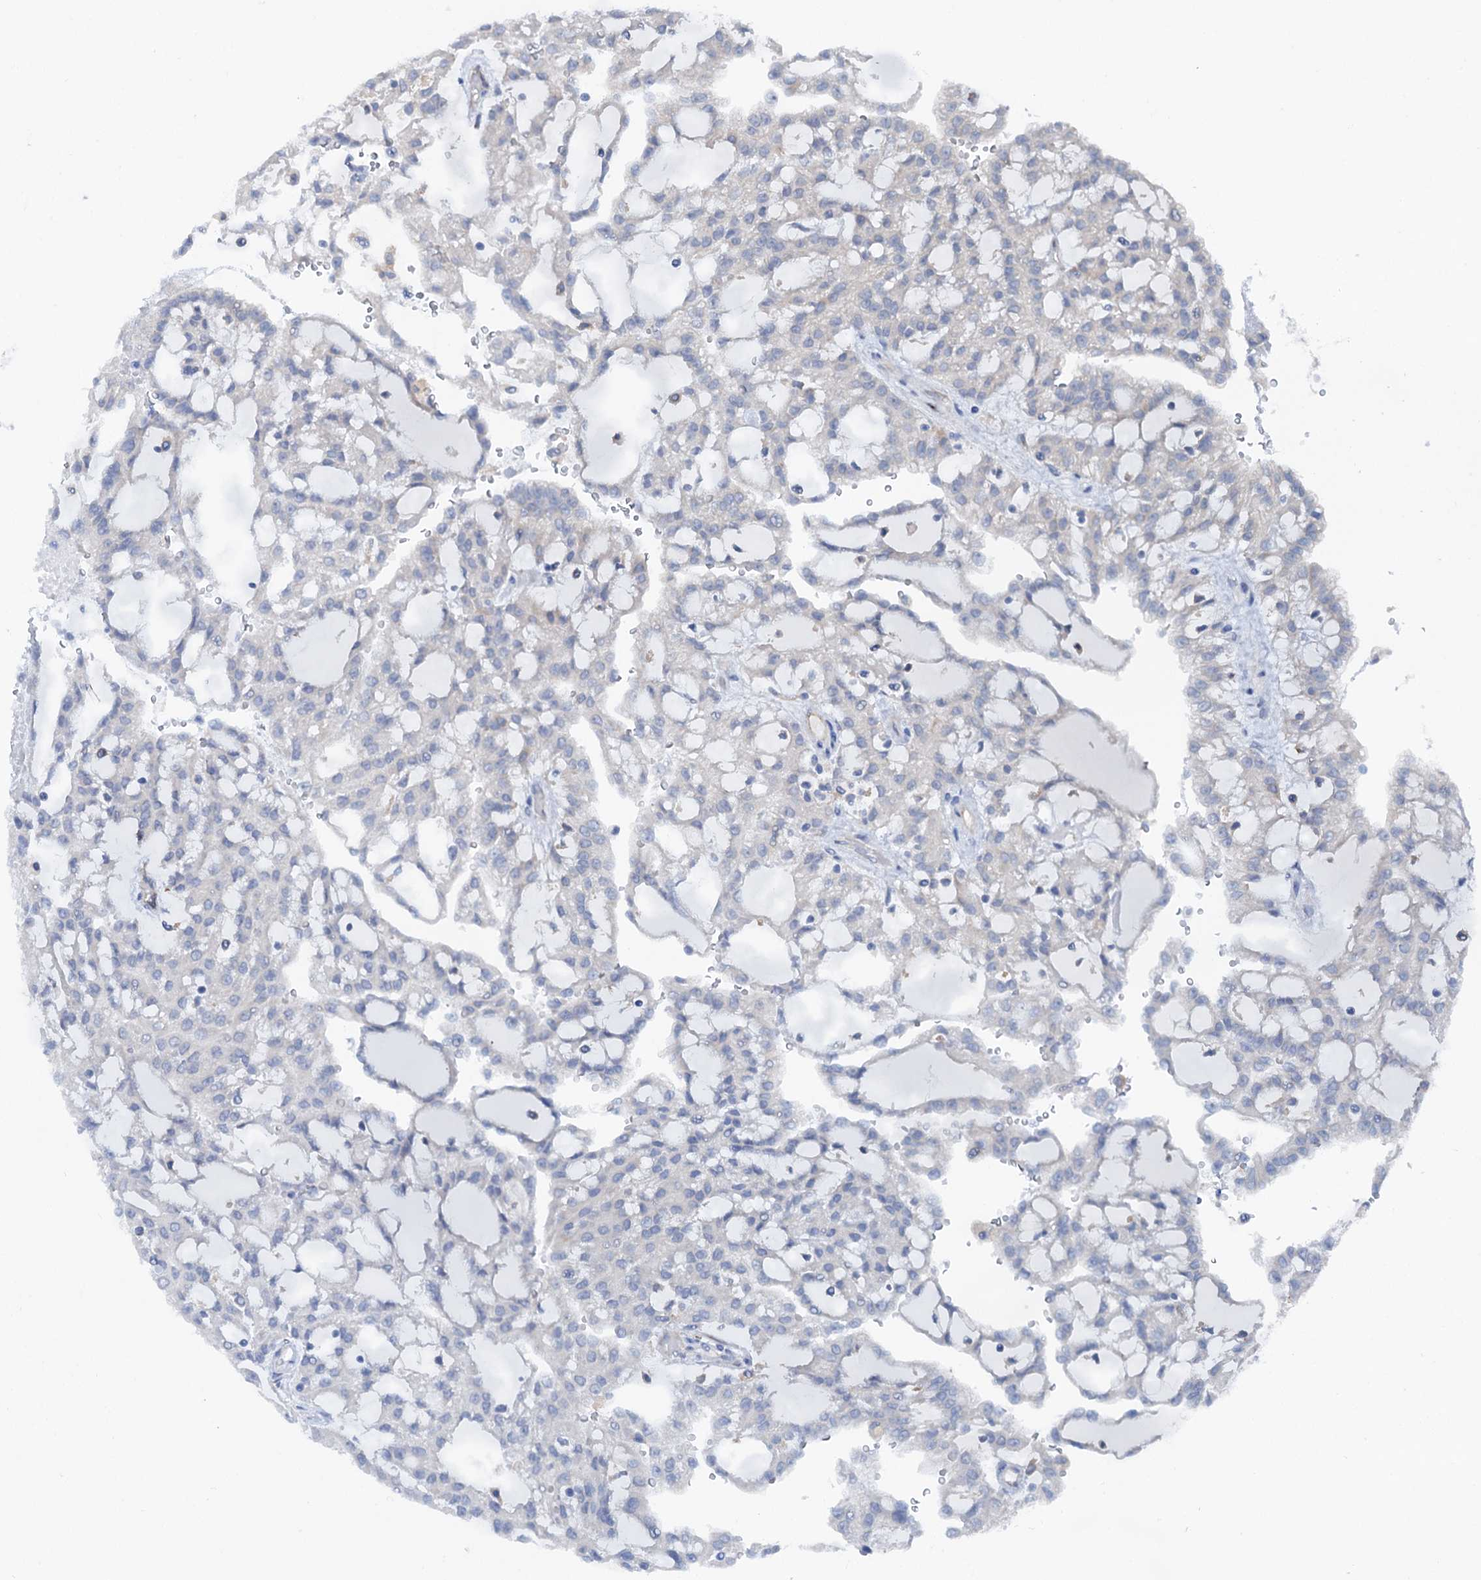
{"staining": {"intensity": "negative", "quantity": "none", "location": "none"}, "tissue": "renal cancer", "cell_type": "Tumor cells", "image_type": "cancer", "snomed": [{"axis": "morphology", "description": "Adenocarcinoma, NOS"}, {"axis": "topography", "description": "Kidney"}], "caption": "A micrograph of renal cancer stained for a protein reveals no brown staining in tumor cells.", "gene": "SHROOM1", "patient": {"sex": "male", "age": 63}}